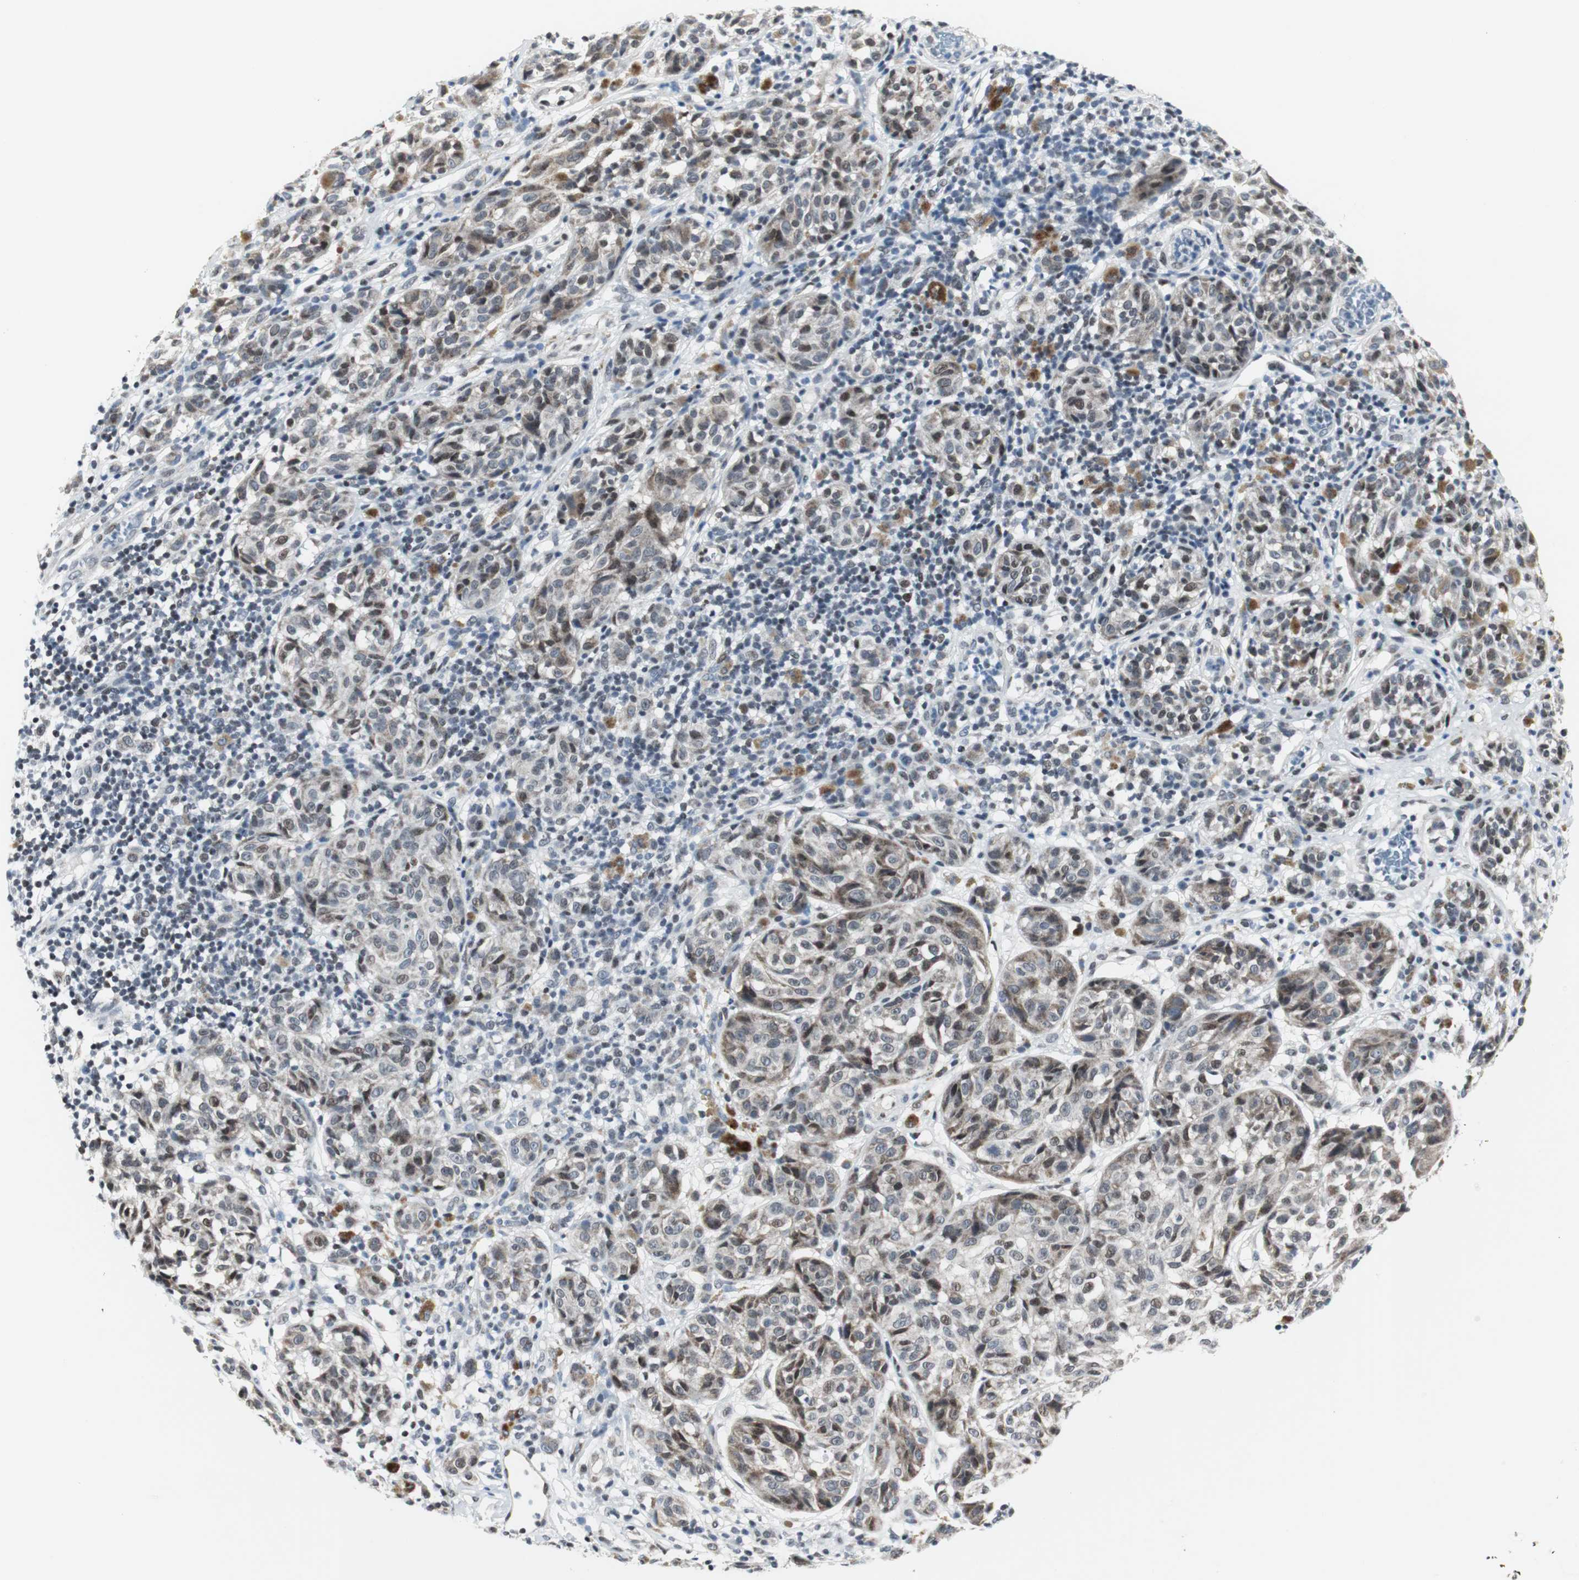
{"staining": {"intensity": "weak", "quantity": "25%-75%", "location": "nuclear"}, "tissue": "melanoma", "cell_type": "Tumor cells", "image_type": "cancer", "snomed": [{"axis": "morphology", "description": "Malignant melanoma, NOS"}, {"axis": "topography", "description": "Skin"}], "caption": "Protein expression analysis of melanoma displays weak nuclear positivity in approximately 25%-75% of tumor cells.", "gene": "MTA1", "patient": {"sex": "female", "age": 46}}